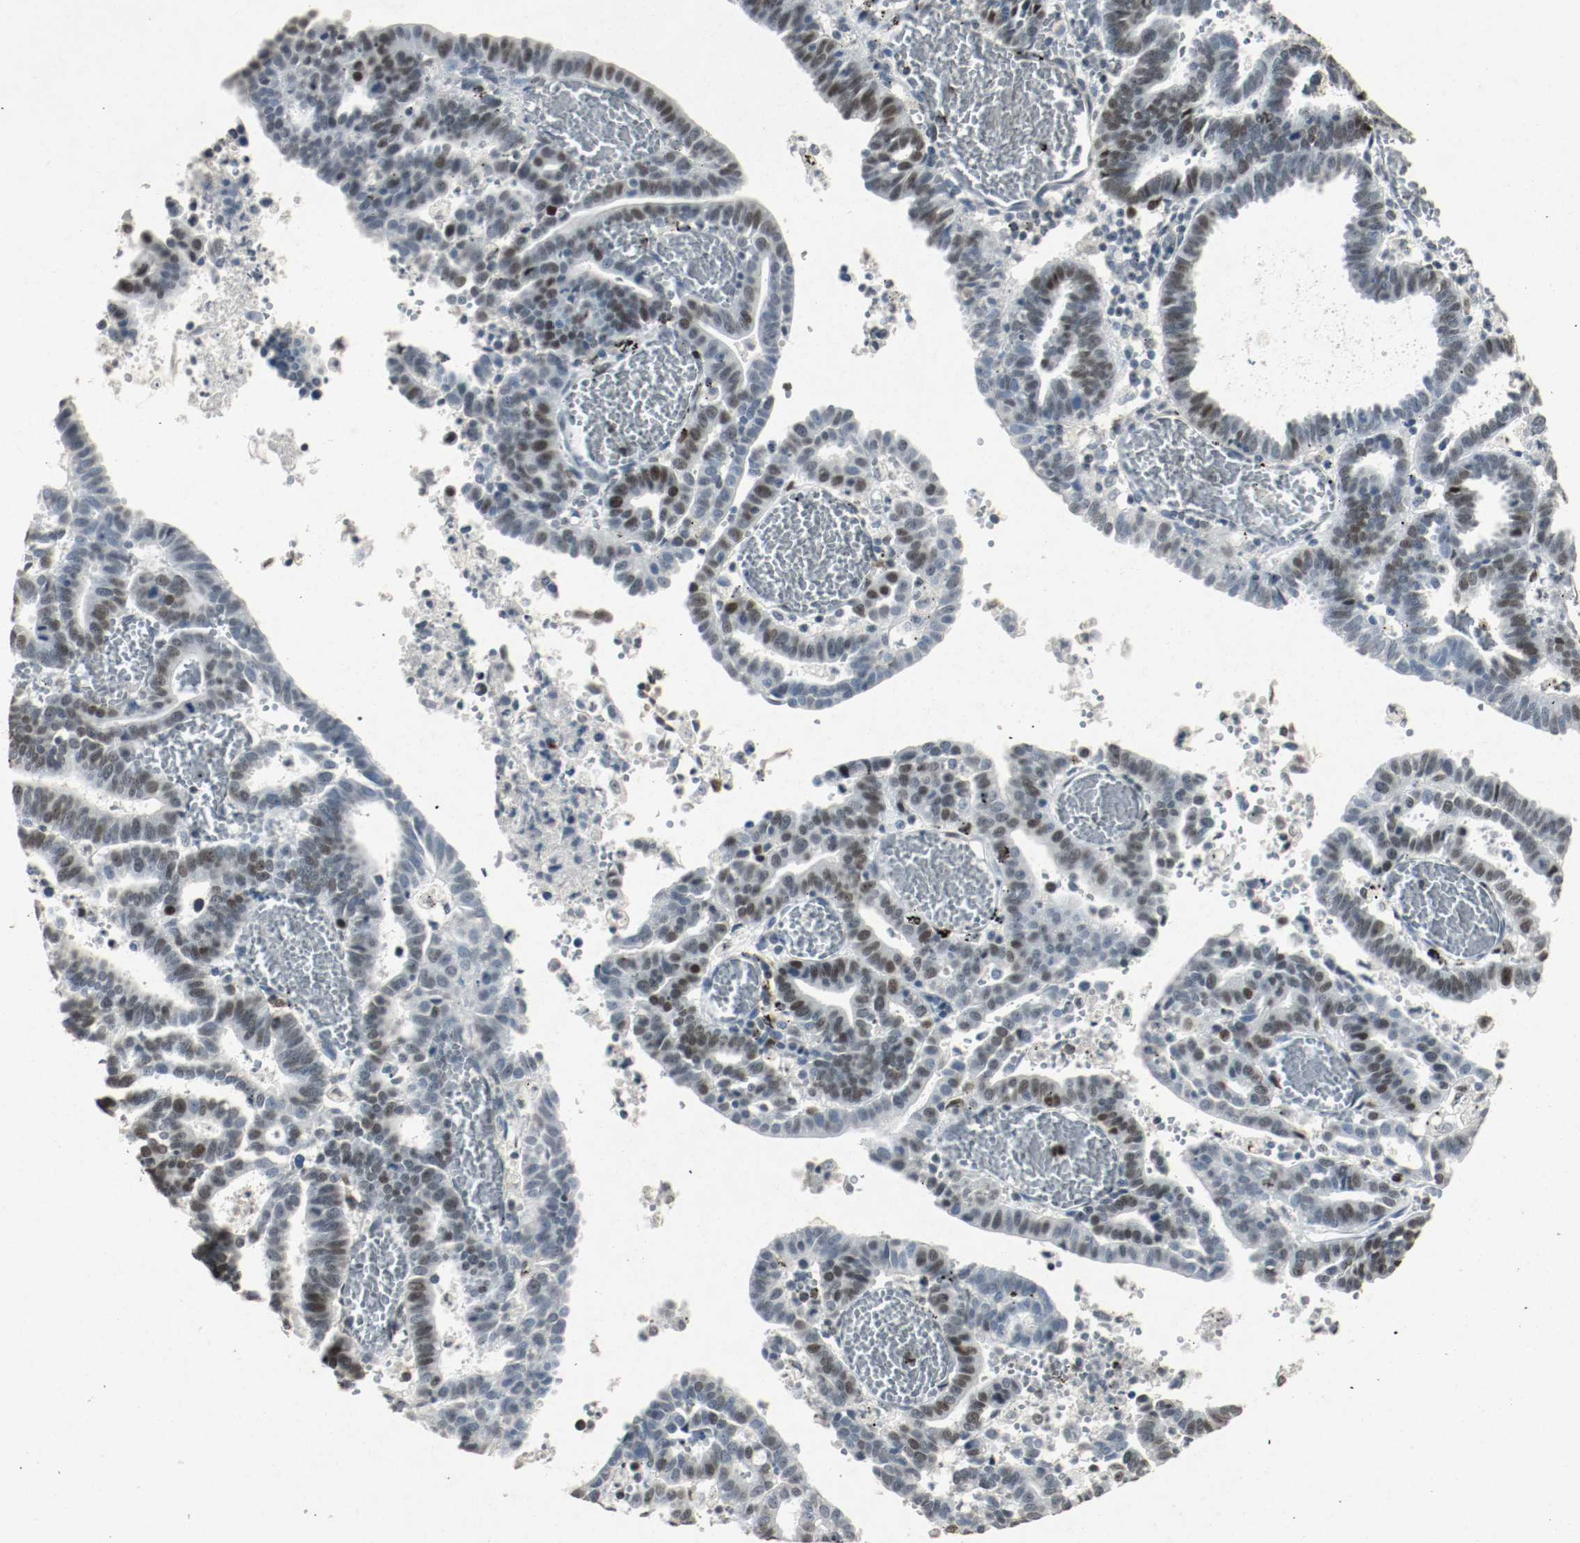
{"staining": {"intensity": "moderate", "quantity": ">75%", "location": "nuclear"}, "tissue": "endometrial cancer", "cell_type": "Tumor cells", "image_type": "cancer", "snomed": [{"axis": "morphology", "description": "Adenocarcinoma, NOS"}, {"axis": "topography", "description": "Uterus"}], "caption": "An image of endometrial cancer stained for a protein demonstrates moderate nuclear brown staining in tumor cells.", "gene": "DNMT1", "patient": {"sex": "female", "age": 83}}